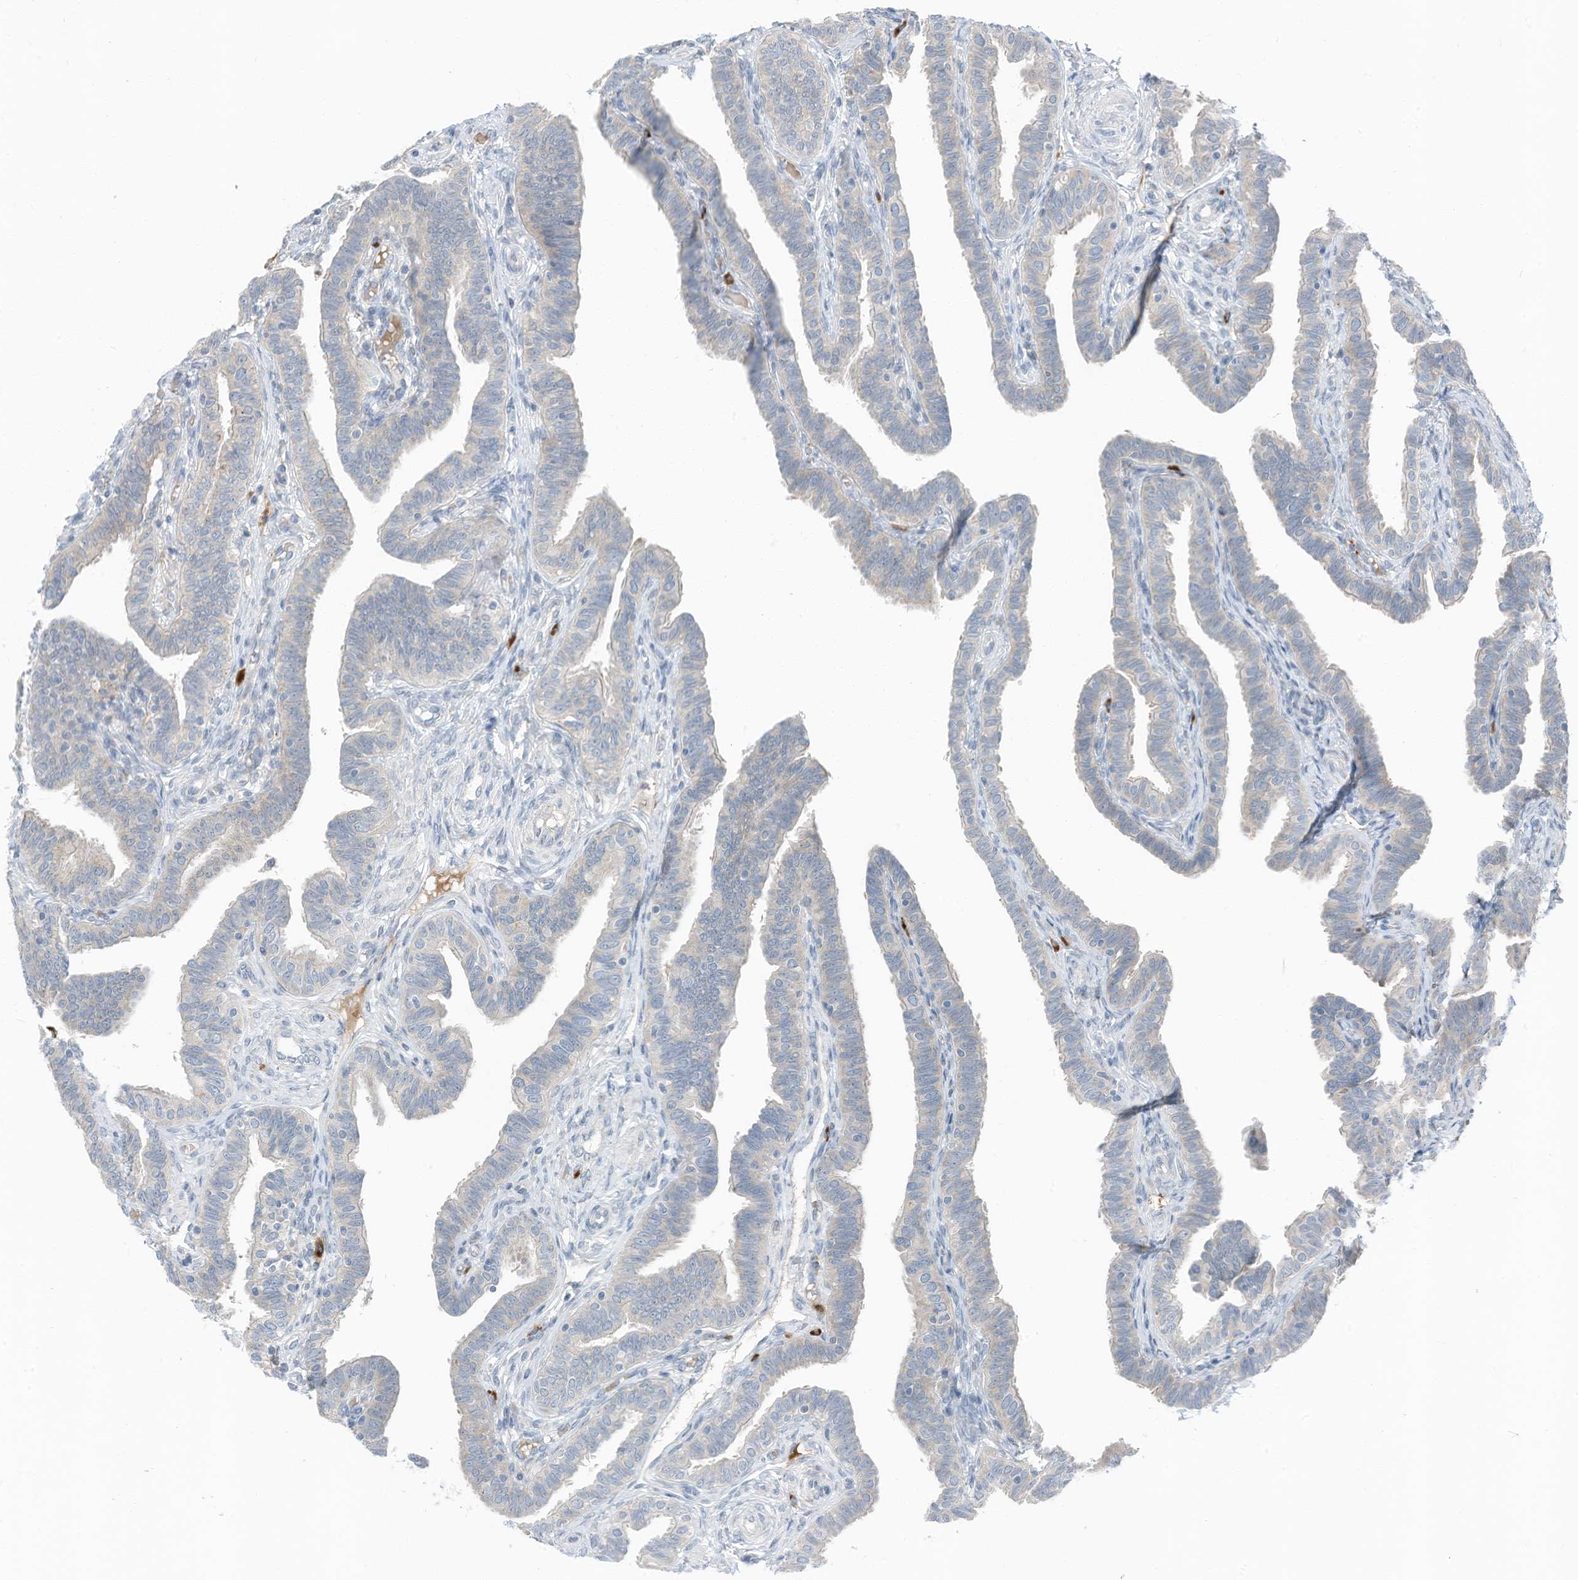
{"staining": {"intensity": "moderate", "quantity": "<25%", "location": "cytoplasmic/membranous"}, "tissue": "fallopian tube", "cell_type": "Glandular cells", "image_type": "normal", "snomed": [{"axis": "morphology", "description": "Normal tissue, NOS"}, {"axis": "topography", "description": "Fallopian tube"}], "caption": "Fallopian tube stained with DAB immunohistochemistry demonstrates low levels of moderate cytoplasmic/membranous positivity in about <25% of glandular cells.", "gene": "CHMP2B", "patient": {"sex": "female", "age": 39}}